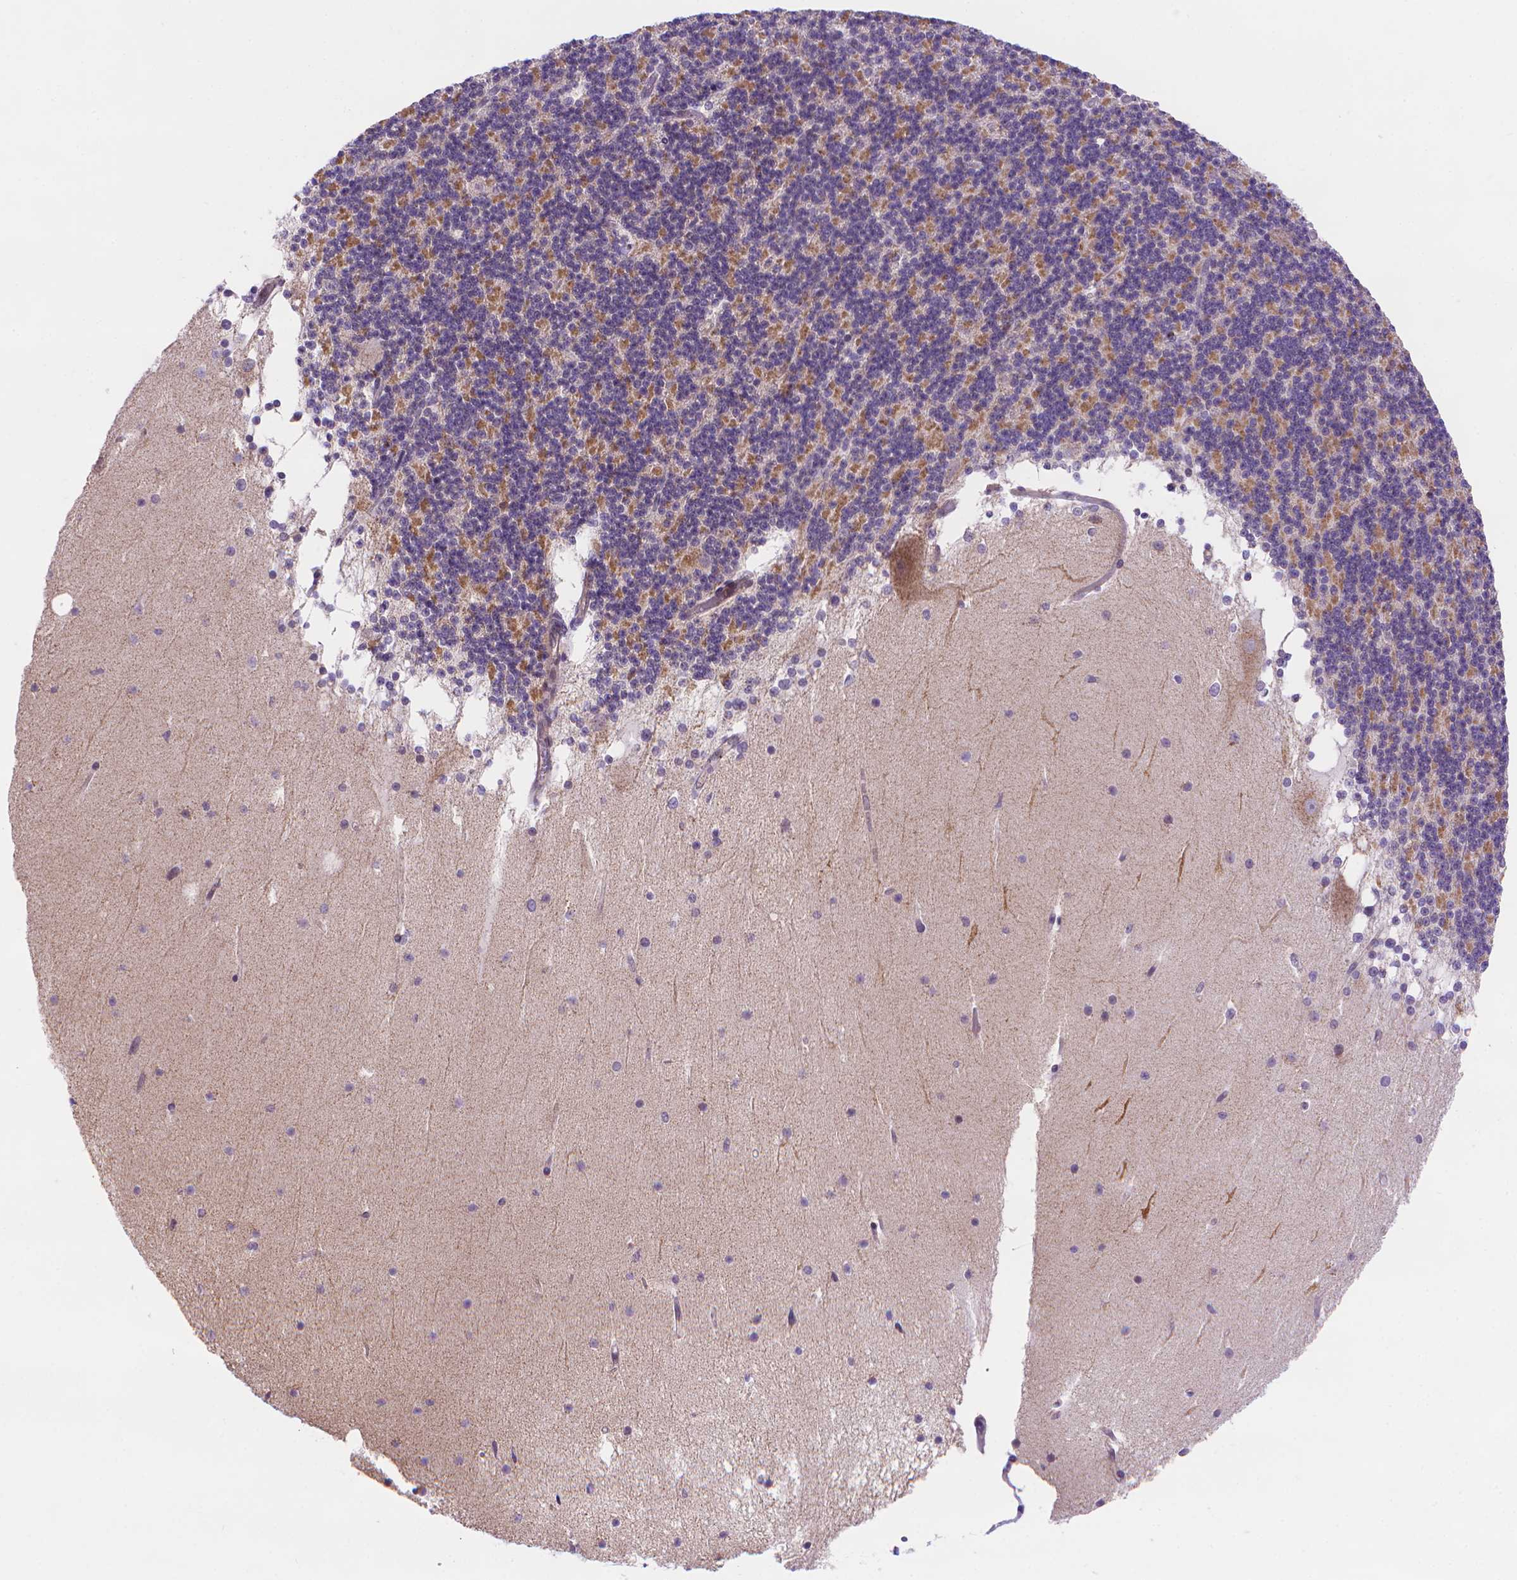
{"staining": {"intensity": "moderate", "quantity": "25%-75%", "location": "cytoplasmic/membranous"}, "tissue": "cerebellum", "cell_type": "Cells in granular layer", "image_type": "normal", "snomed": [{"axis": "morphology", "description": "Normal tissue, NOS"}, {"axis": "topography", "description": "Cerebellum"}], "caption": "Protein expression analysis of unremarkable cerebellum shows moderate cytoplasmic/membranous staining in approximately 25%-75% of cells in granular layer.", "gene": "CYYR1", "patient": {"sex": "female", "age": 19}}